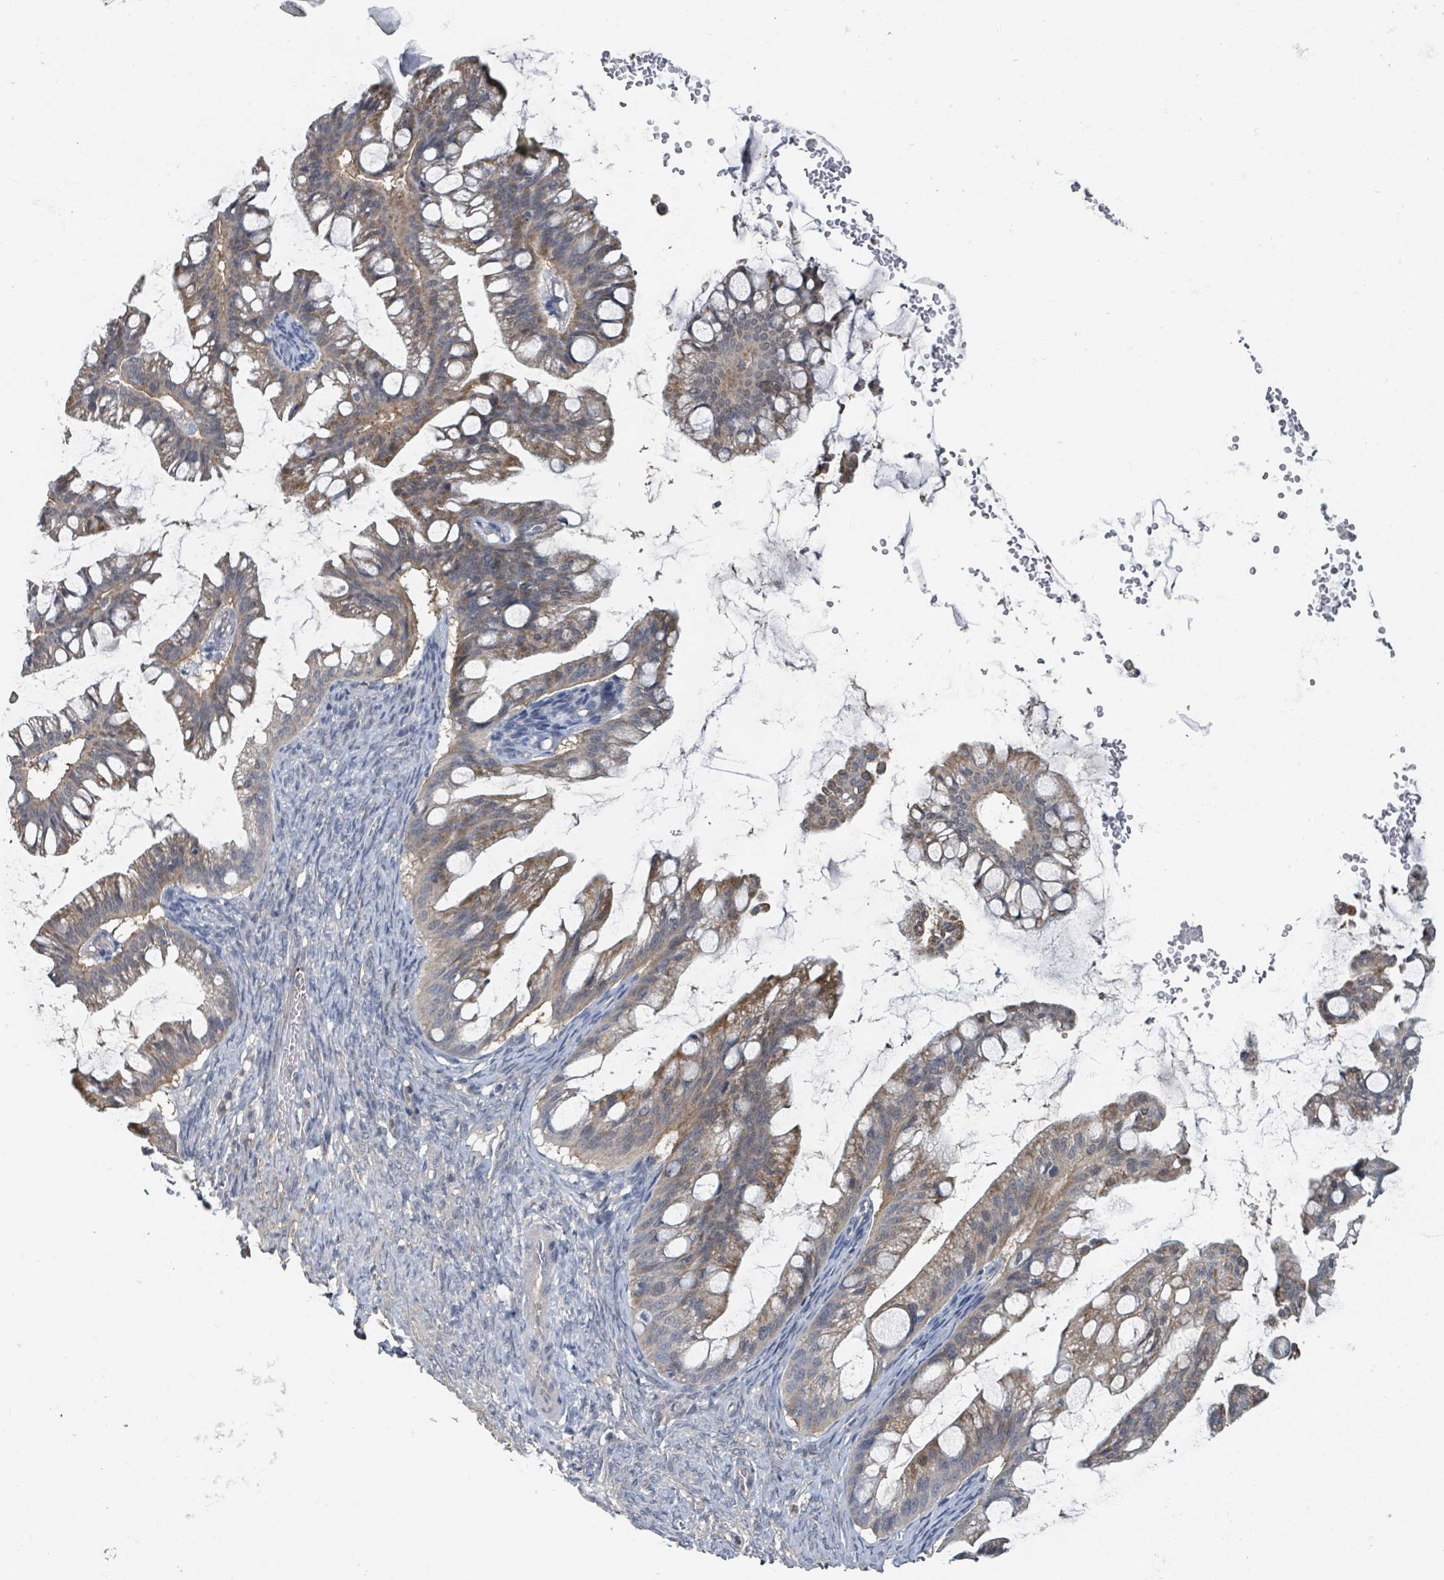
{"staining": {"intensity": "weak", "quantity": "25%-75%", "location": "cytoplasmic/membranous"}, "tissue": "ovarian cancer", "cell_type": "Tumor cells", "image_type": "cancer", "snomed": [{"axis": "morphology", "description": "Cystadenocarcinoma, mucinous, NOS"}, {"axis": "topography", "description": "Ovary"}], "caption": "This histopathology image displays ovarian cancer stained with immunohistochemistry (IHC) to label a protein in brown. The cytoplasmic/membranous of tumor cells show weak positivity for the protein. Nuclei are counter-stained blue.", "gene": "LRRC42", "patient": {"sex": "female", "age": 73}}